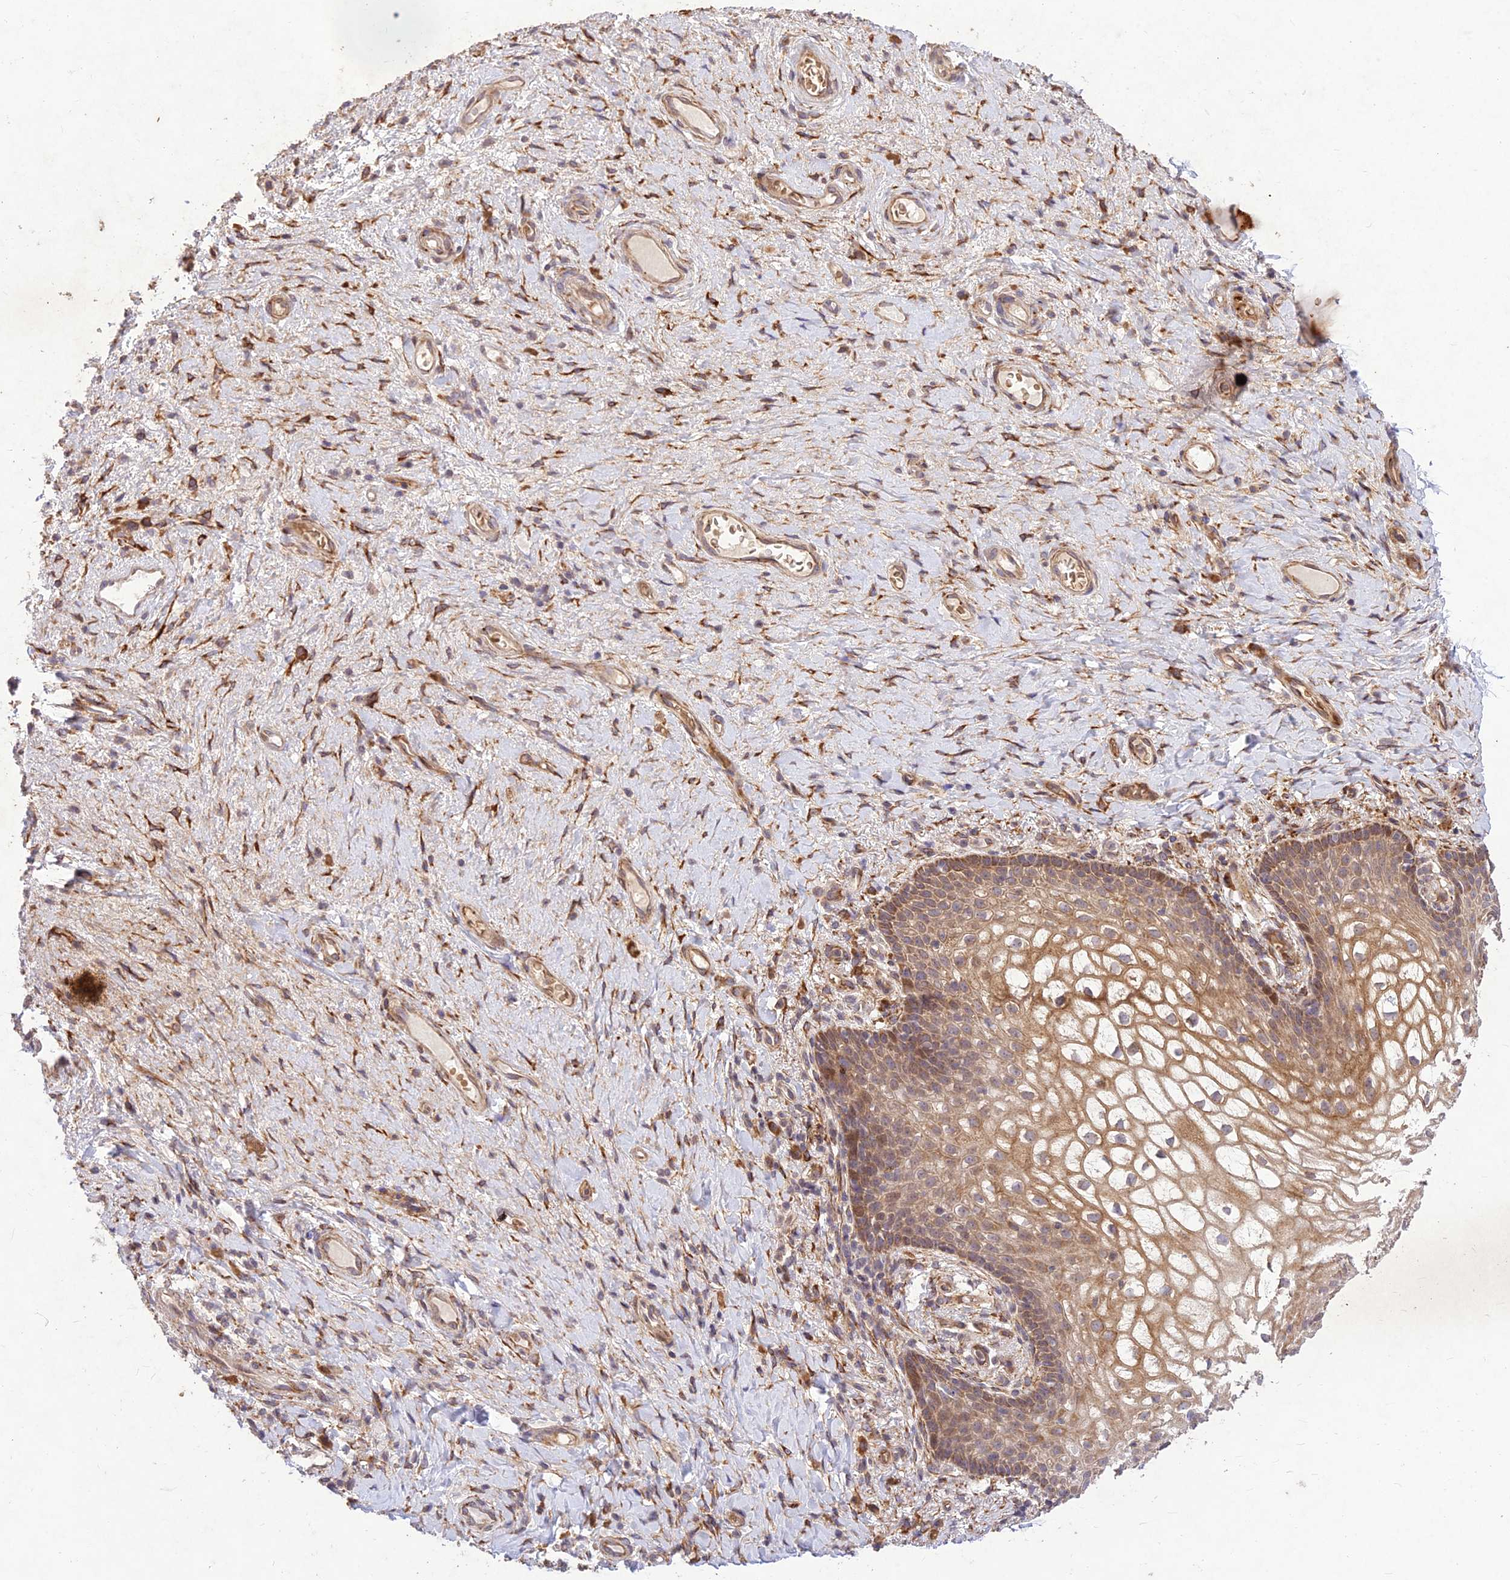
{"staining": {"intensity": "moderate", "quantity": ">75%", "location": "cytoplasmic/membranous"}, "tissue": "vagina", "cell_type": "Squamous epithelial cells", "image_type": "normal", "snomed": [{"axis": "morphology", "description": "Normal tissue, NOS"}, {"axis": "topography", "description": "Vagina"}], "caption": "Protein expression analysis of benign vagina exhibits moderate cytoplasmic/membranous positivity in approximately >75% of squamous epithelial cells. The staining is performed using DAB brown chromogen to label protein expression. The nuclei are counter-stained blue using hematoxylin.", "gene": "PPP1R11", "patient": {"sex": "female", "age": 60}}